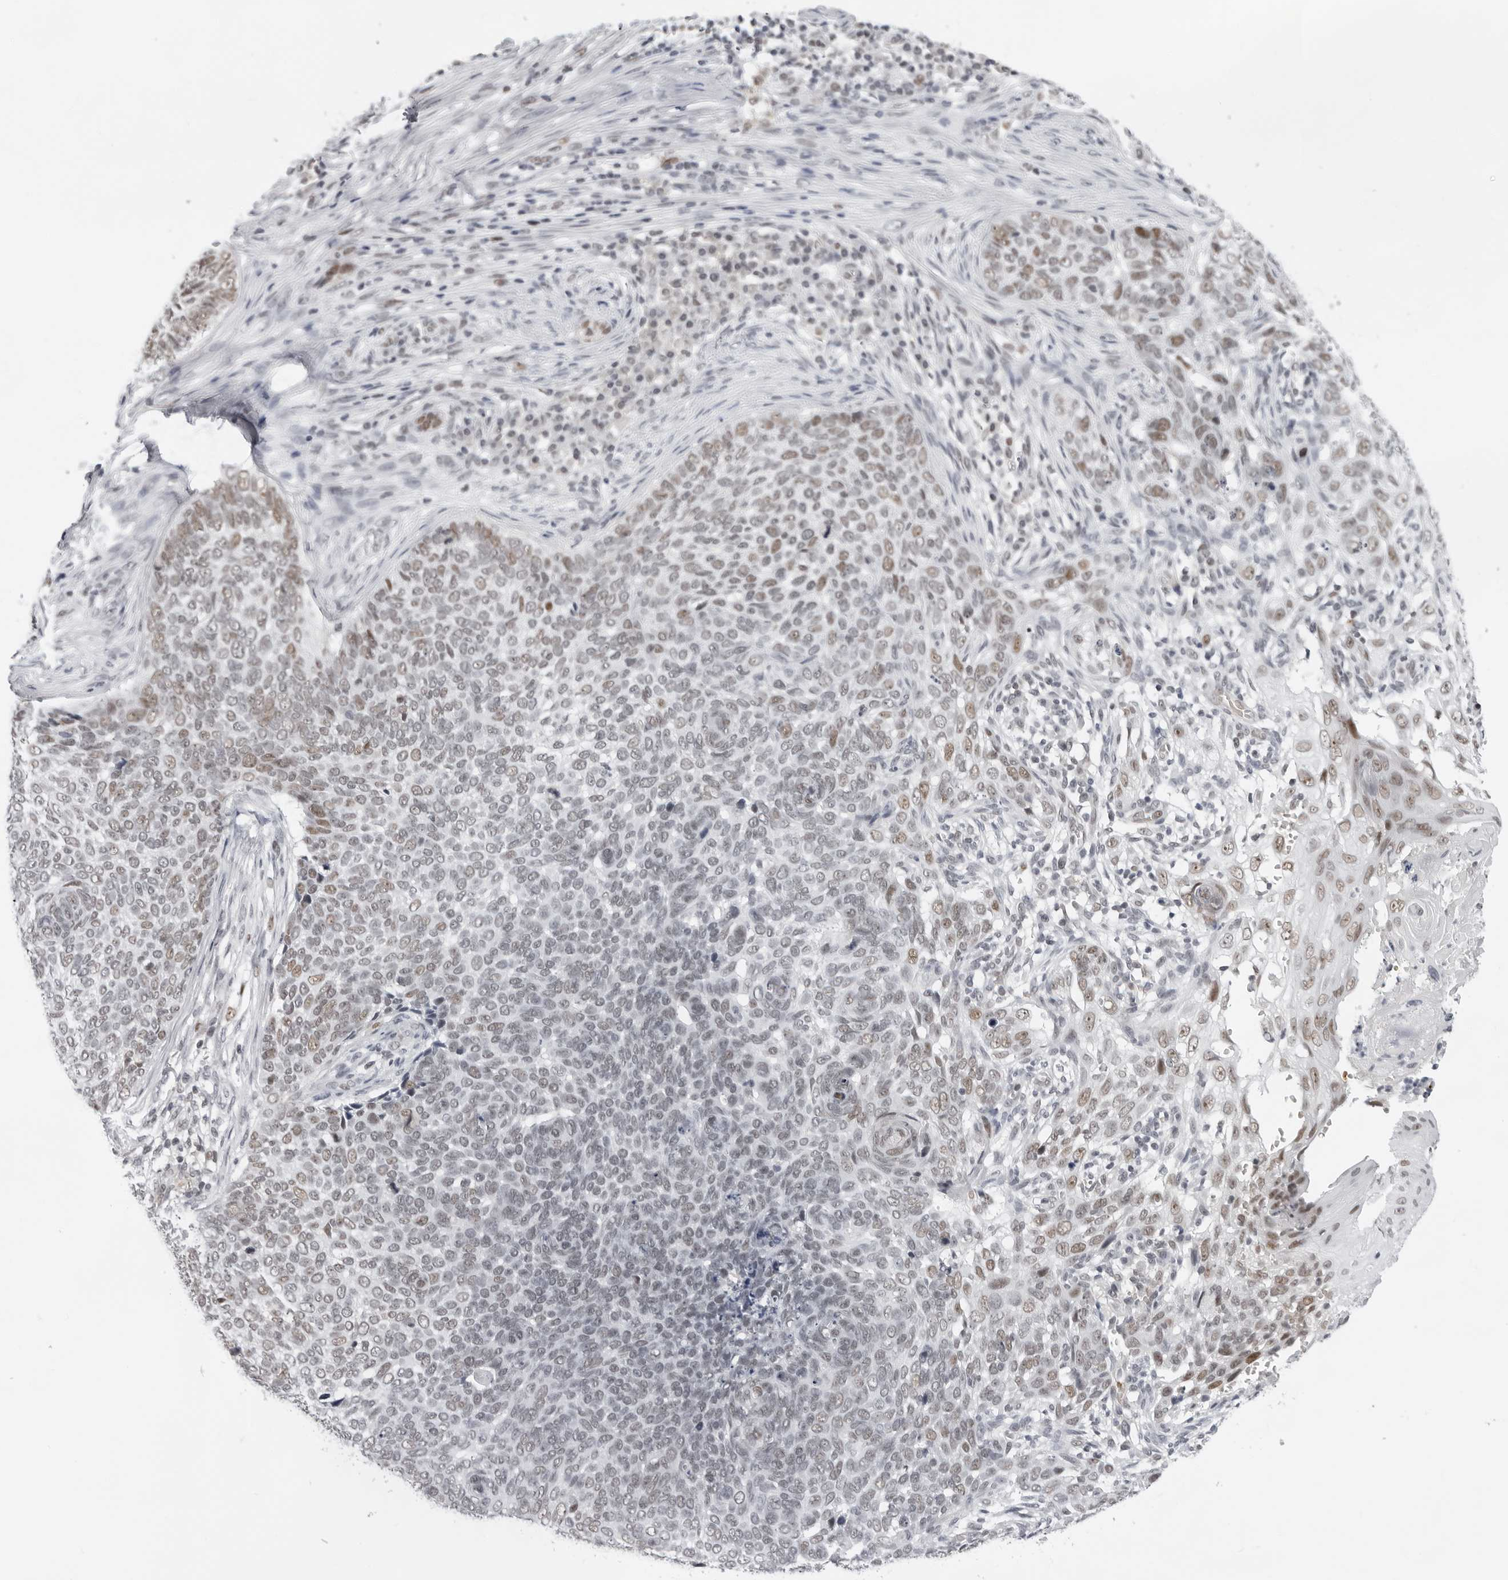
{"staining": {"intensity": "weak", "quantity": "25%-75%", "location": "nuclear"}, "tissue": "skin cancer", "cell_type": "Tumor cells", "image_type": "cancer", "snomed": [{"axis": "morphology", "description": "Basal cell carcinoma"}, {"axis": "topography", "description": "Skin"}], "caption": "This is an image of immunohistochemistry staining of basal cell carcinoma (skin), which shows weak positivity in the nuclear of tumor cells.", "gene": "USP1", "patient": {"sex": "female", "age": 64}}